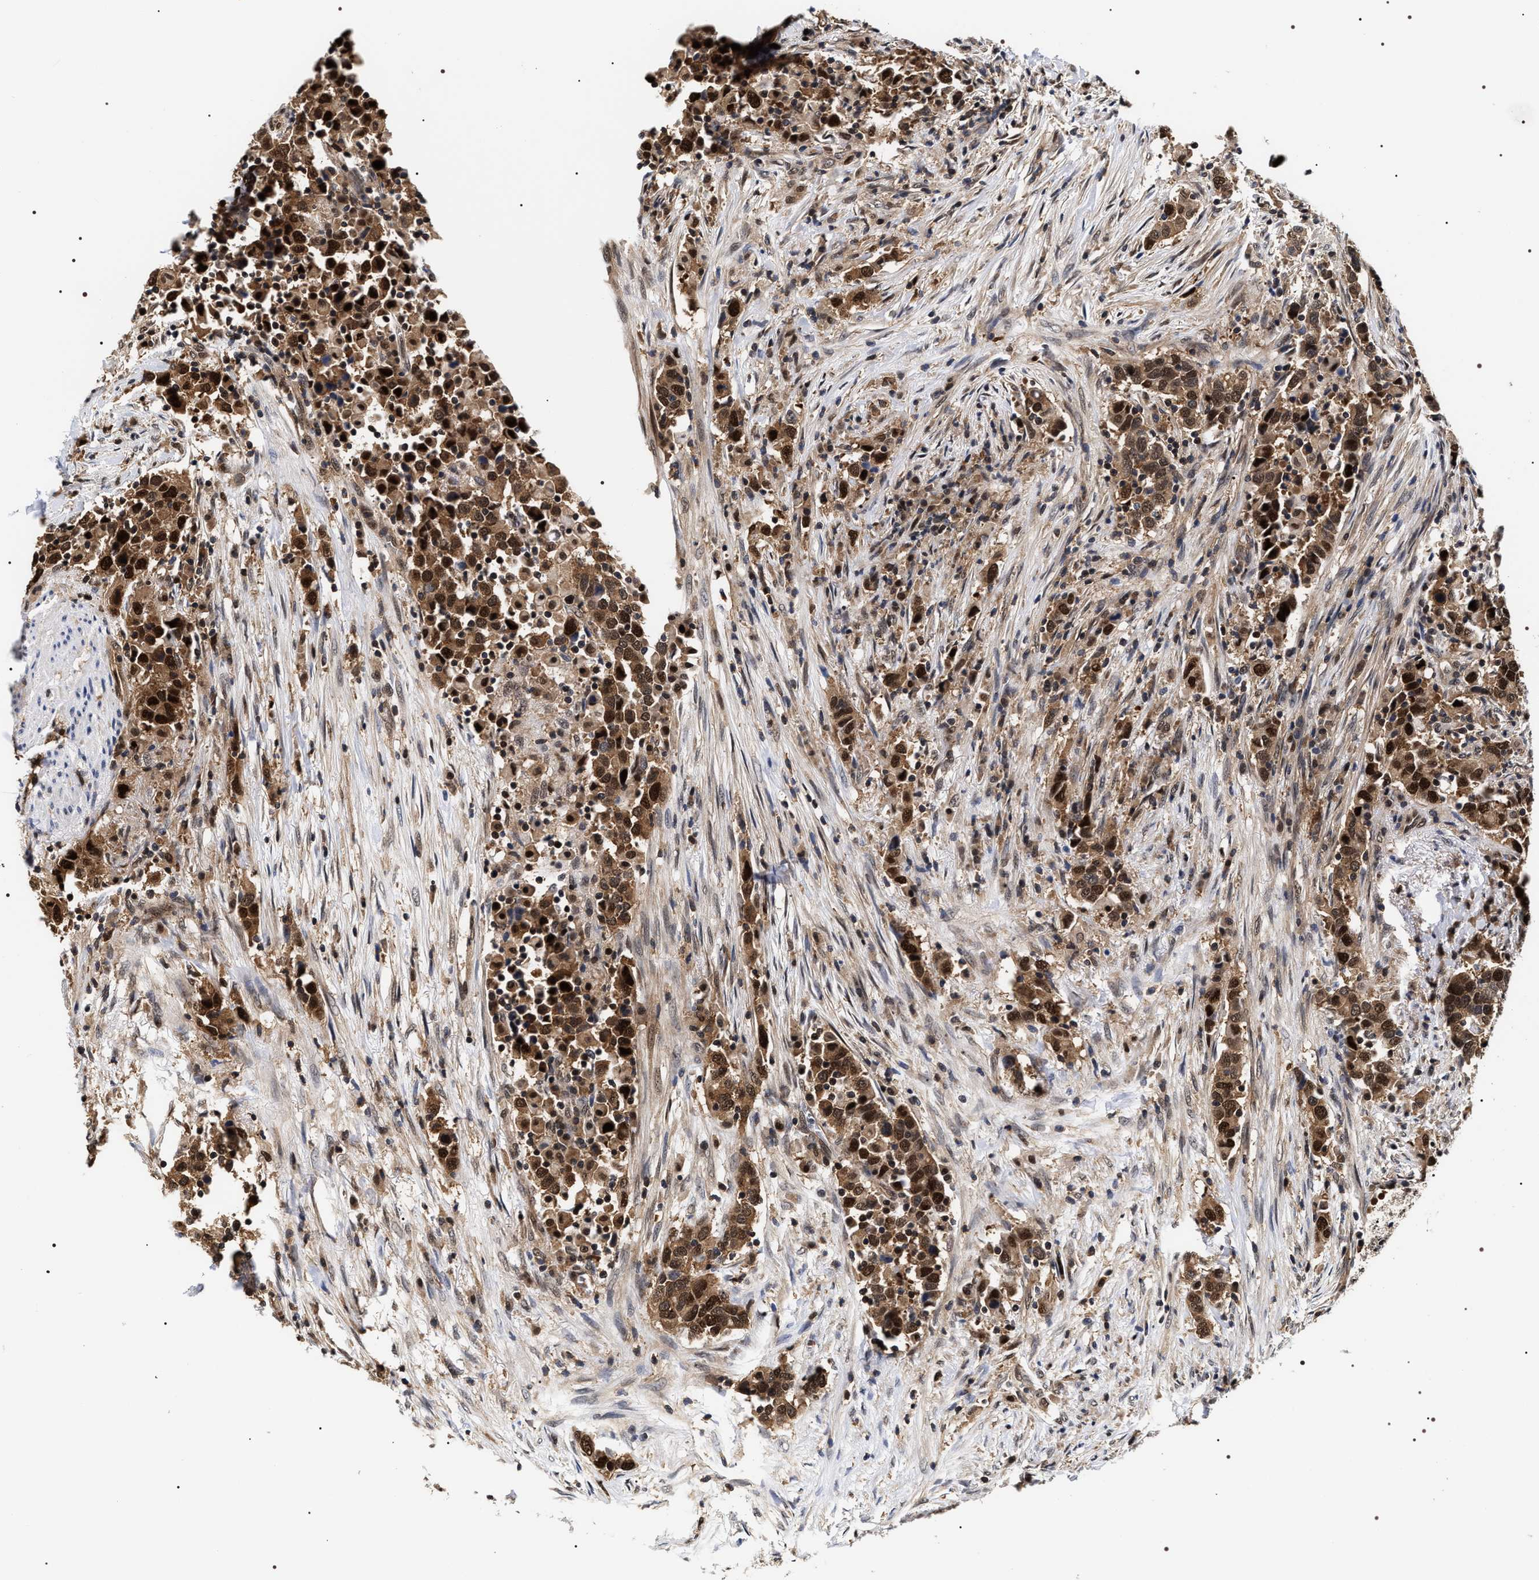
{"staining": {"intensity": "strong", "quantity": ">75%", "location": "cytoplasmic/membranous,nuclear"}, "tissue": "urothelial cancer", "cell_type": "Tumor cells", "image_type": "cancer", "snomed": [{"axis": "morphology", "description": "Urothelial carcinoma, High grade"}, {"axis": "topography", "description": "Urinary bladder"}], "caption": "A photomicrograph of urothelial cancer stained for a protein demonstrates strong cytoplasmic/membranous and nuclear brown staining in tumor cells. Nuclei are stained in blue.", "gene": "BAG6", "patient": {"sex": "male", "age": 61}}